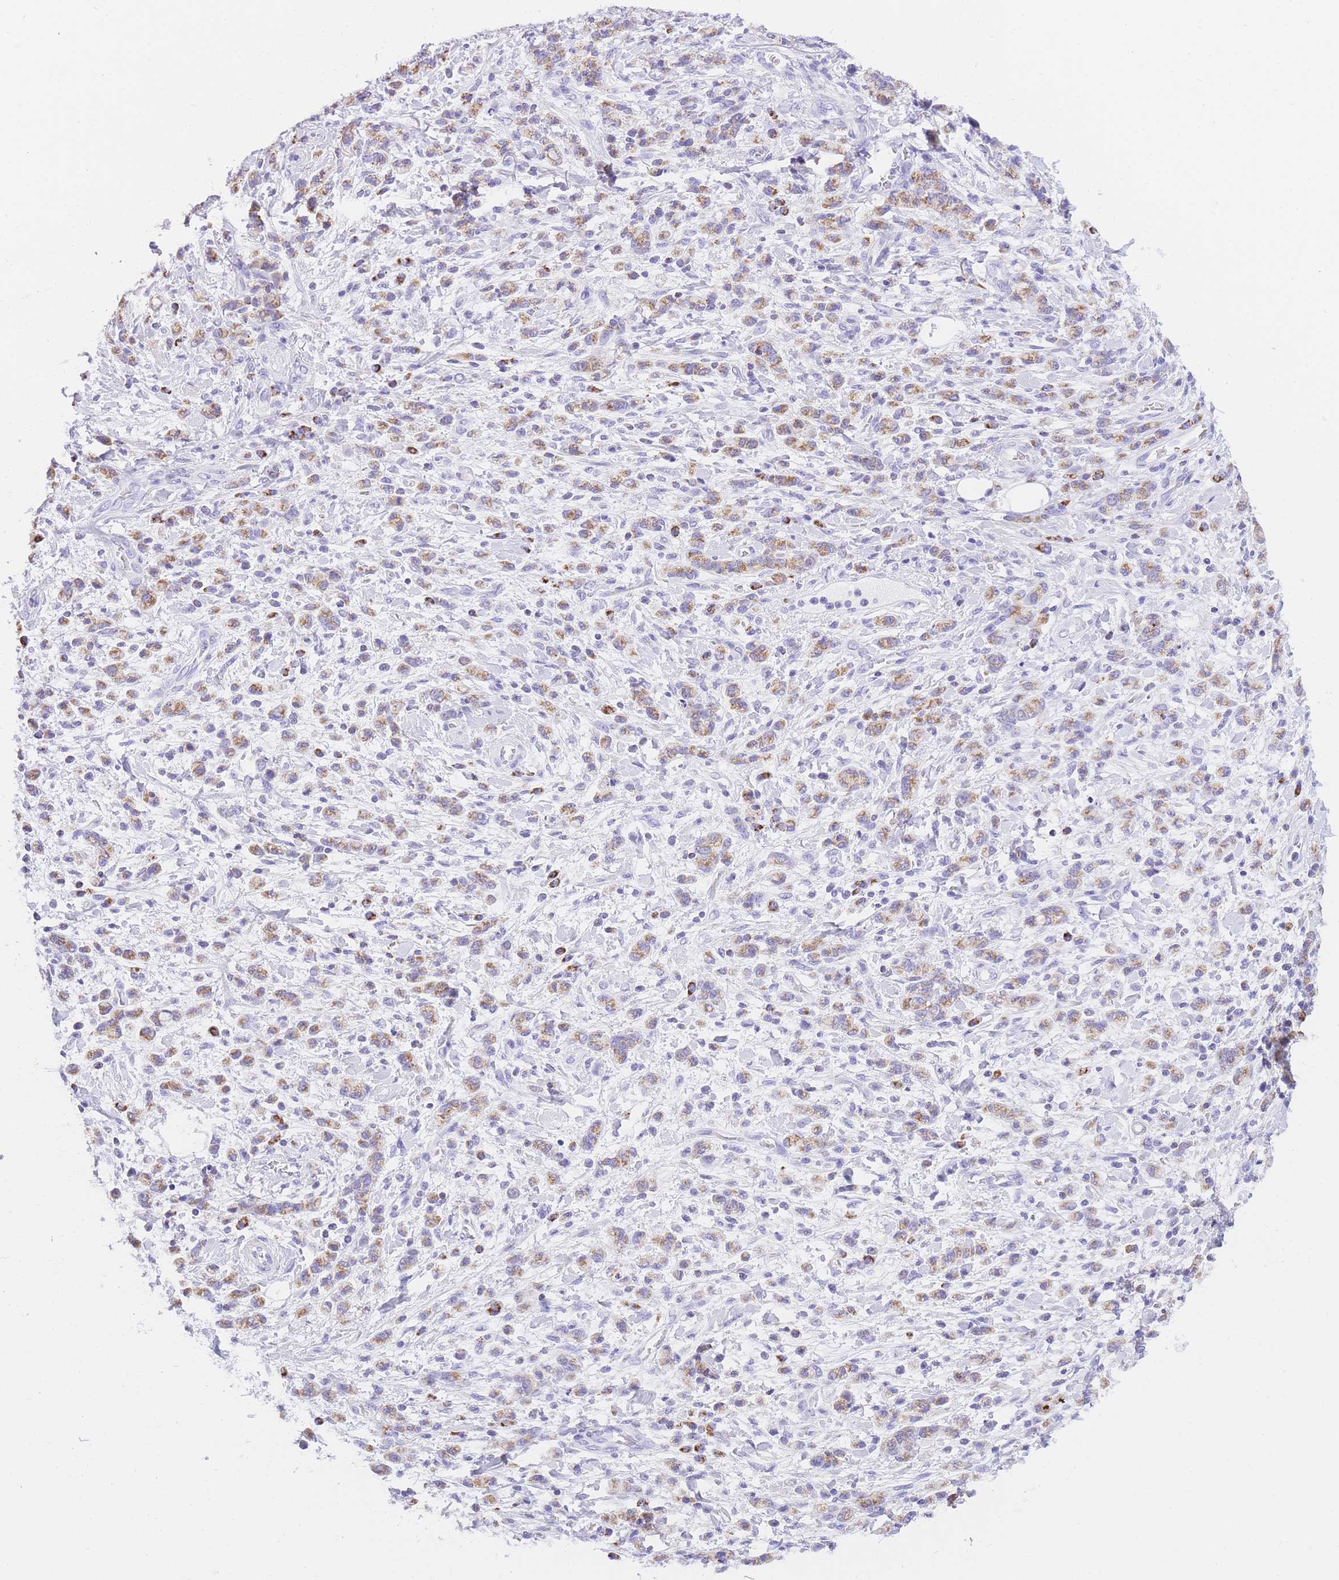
{"staining": {"intensity": "moderate", "quantity": "25%-75%", "location": "cytoplasmic/membranous"}, "tissue": "stomach cancer", "cell_type": "Tumor cells", "image_type": "cancer", "snomed": [{"axis": "morphology", "description": "Adenocarcinoma, NOS"}, {"axis": "topography", "description": "Stomach"}], "caption": "IHC photomicrograph of human stomach cancer (adenocarcinoma) stained for a protein (brown), which displays medium levels of moderate cytoplasmic/membranous staining in approximately 25%-75% of tumor cells.", "gene": "NKD2", "patient": {"sex": "male", "age": 77}}